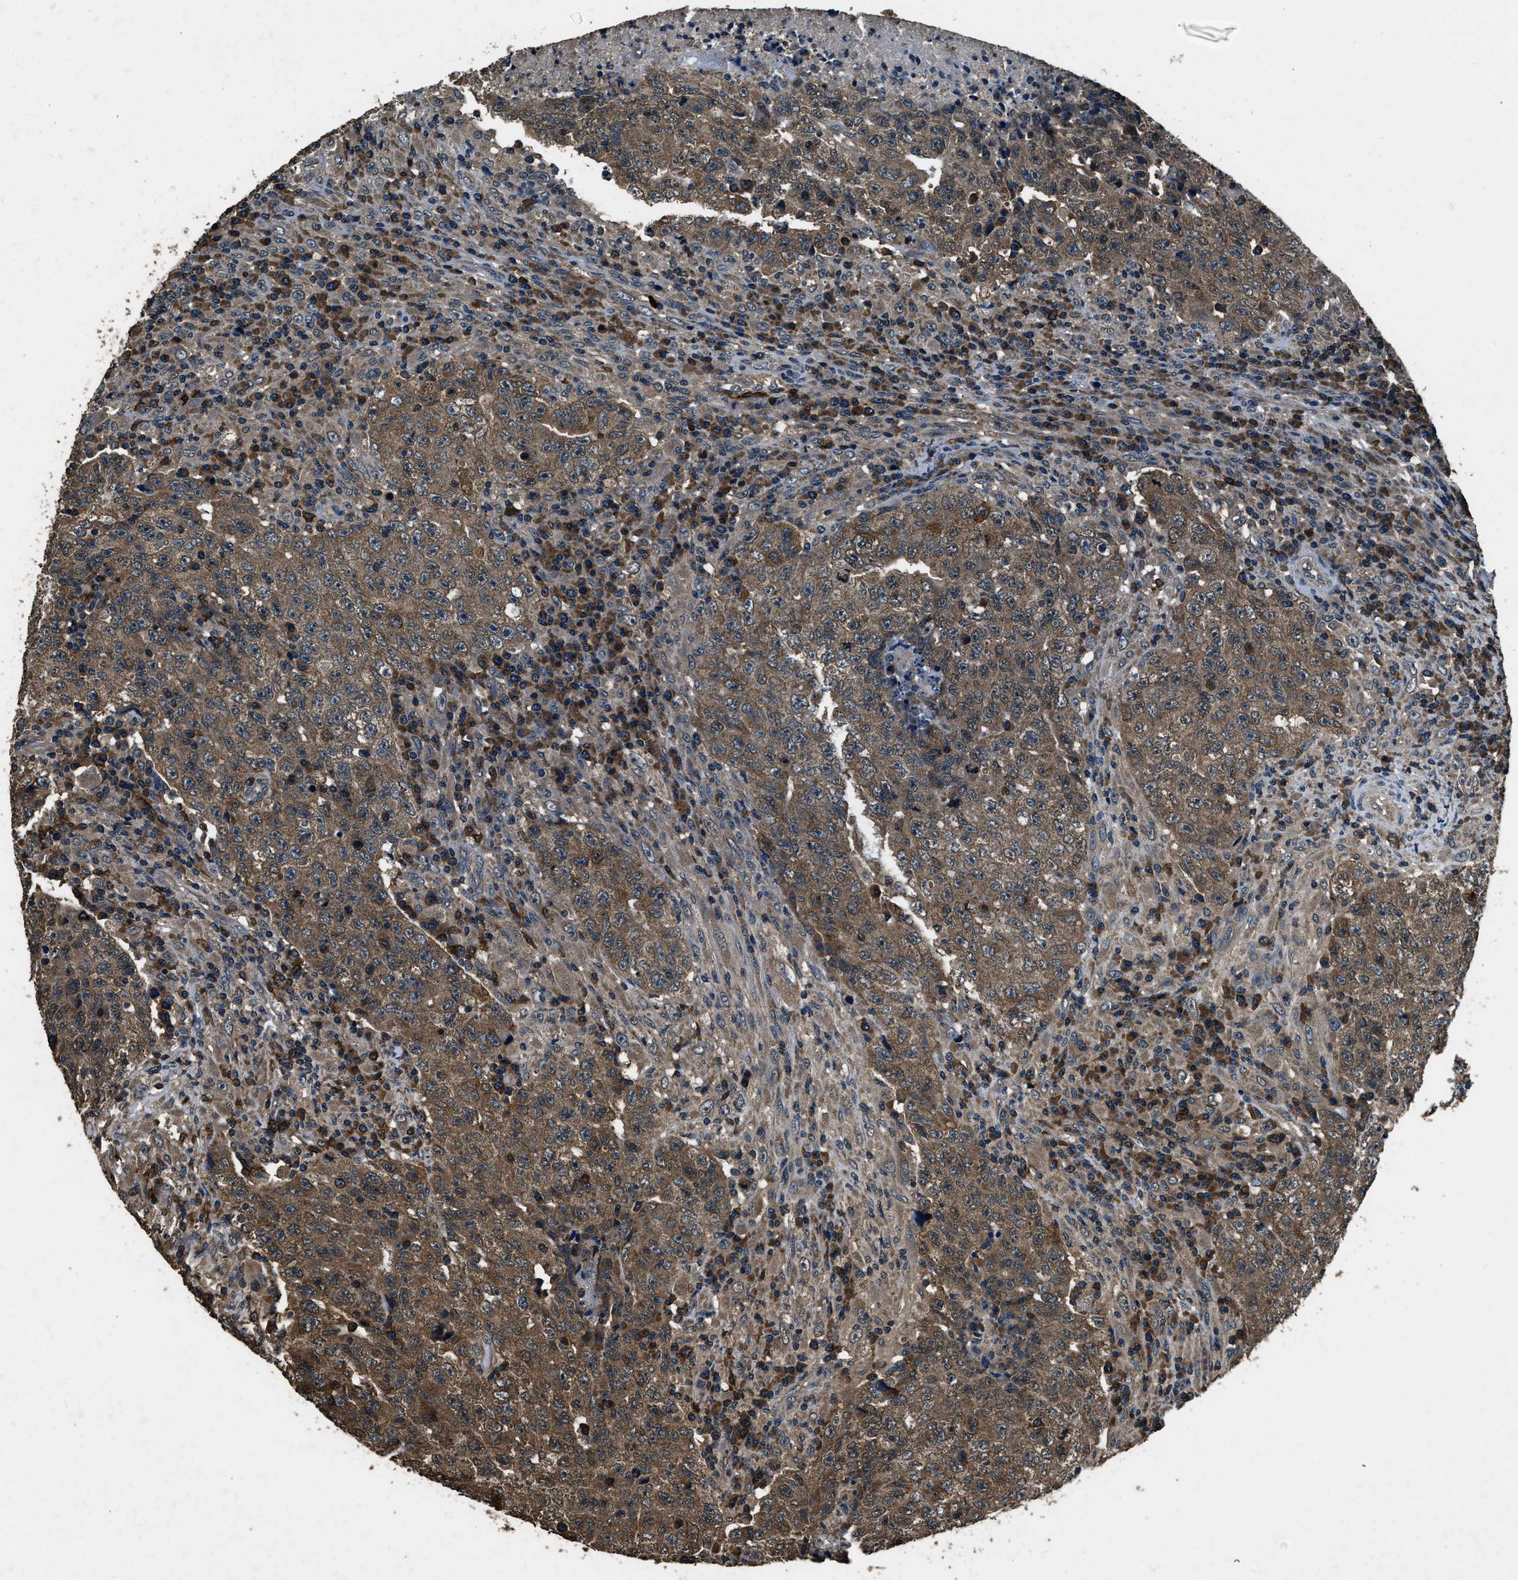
{"staining": {"intensity": "moderate", "quantity": ">75%", "location": "cytoplasmic/membranous"}, "tissue": "testis cancer", "cell_type": "Tumor cells", "image_type": "cancer", "snomed": [{"axis": "morphology", "description": "Necrosis, NOS"}, {"axis": "morphology", "description": "Carcinoma, Embryonal, NOS"}, {"axis": "topography", "description": "Testis"}], "caption": "This is an image of immunohistochemistry staining of testis cancer (embryonal carcinoma), which shows moderate positivity in the cytoplasmic/membranous of tumor cells.", "gene": "SALL3", "patient": {"sex": "male", "age": 19}}